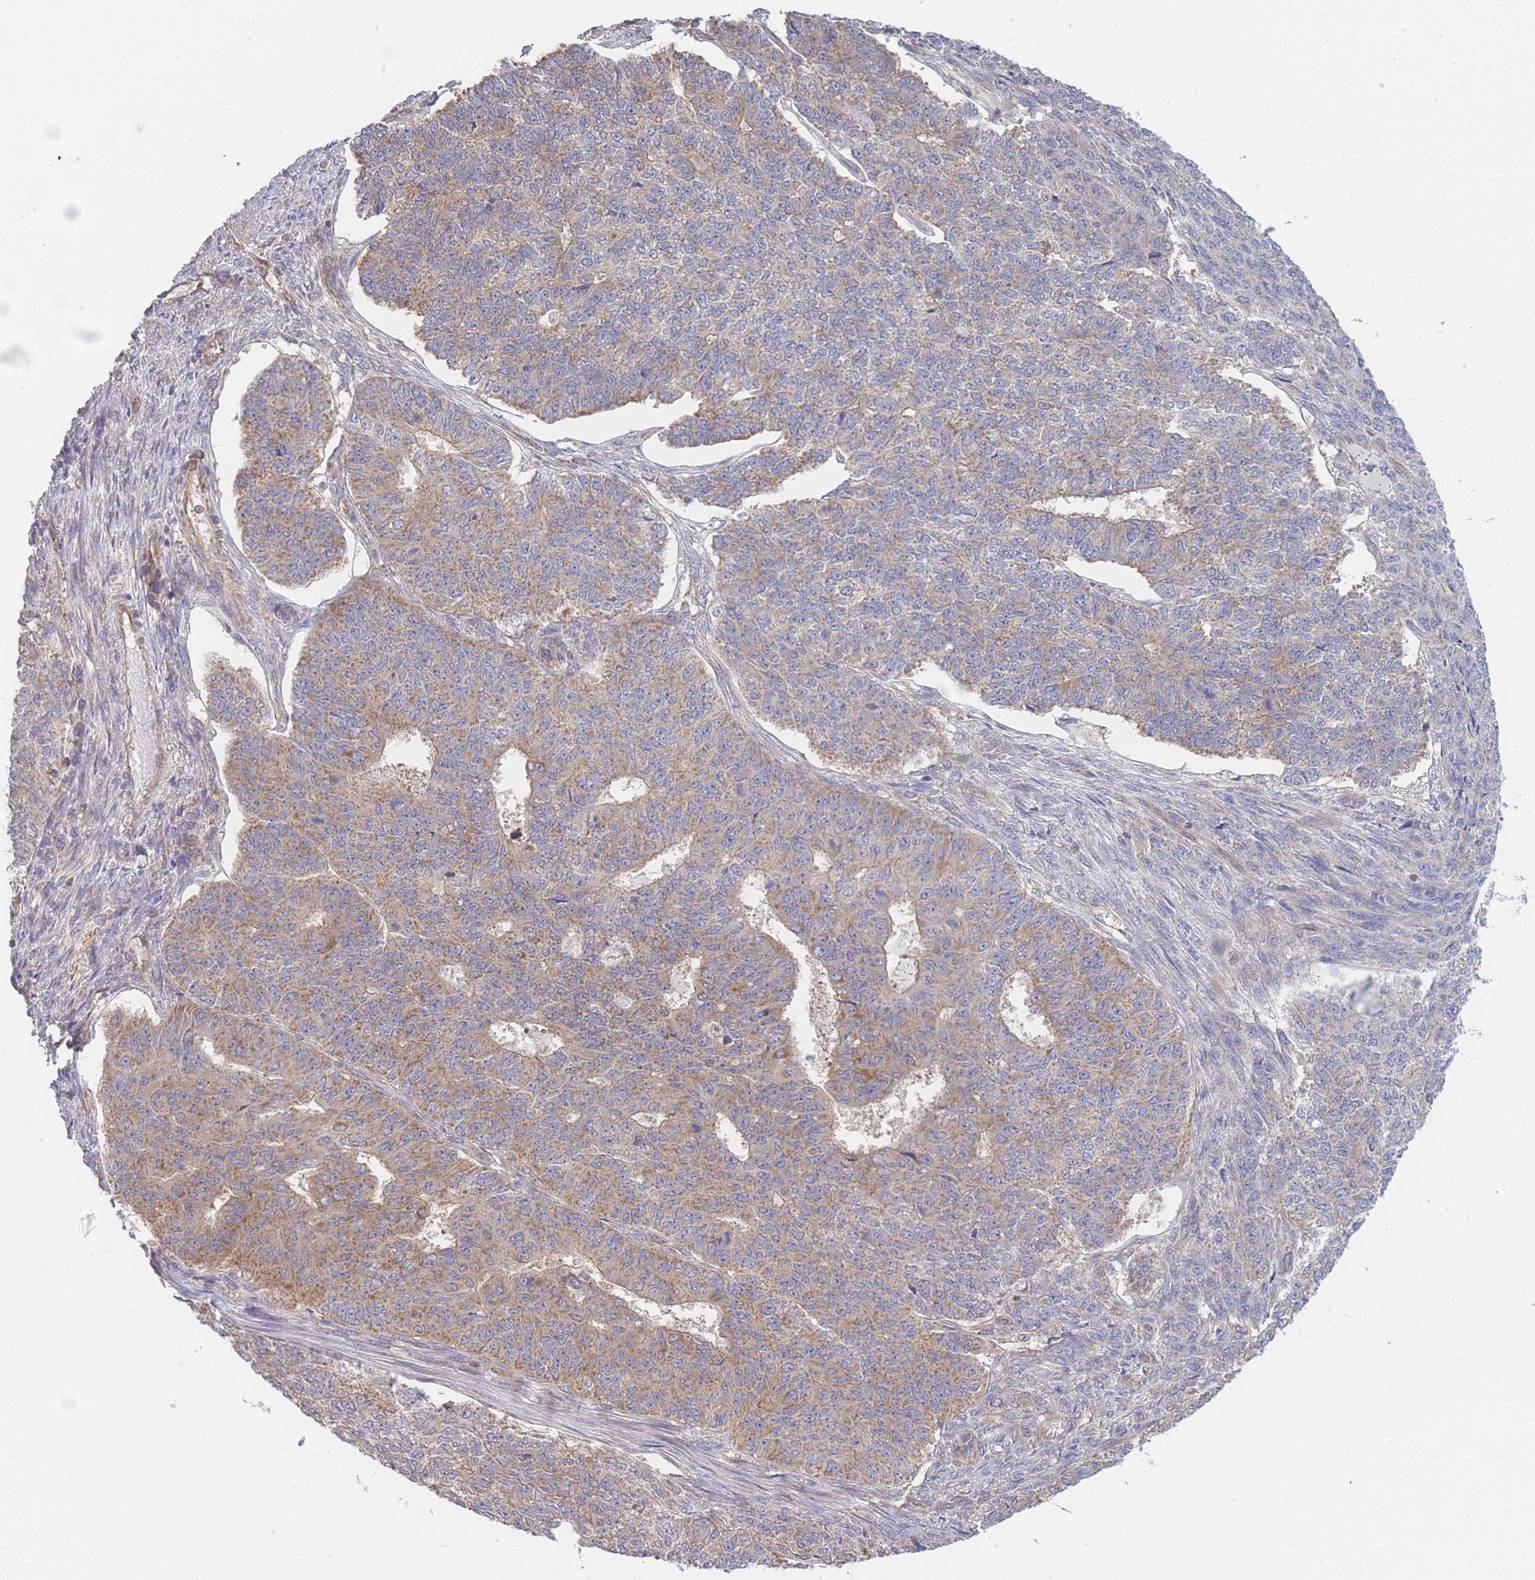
{"staining": {"intensity": "moderate", "quantity": "25%-75%", "location": "cytoplasmic/membranous"}, "tissue": "endometrial cancer", "cell_type": "Tumor cells", "image_type": "cancer", "snomed": [{"axis": "morphology", "description": "Adenocarcinoma, NOS"}, {"axis": "topography", "description": "Endometrium"}], "caption": "This is a histology image of IHC staining of endometrial cancer, which shows moderate staining in the cytoplasmic/membranous of tumor cells.", "gene": "MRPS18B", "patient": {"sex": "female", "age": 32}}